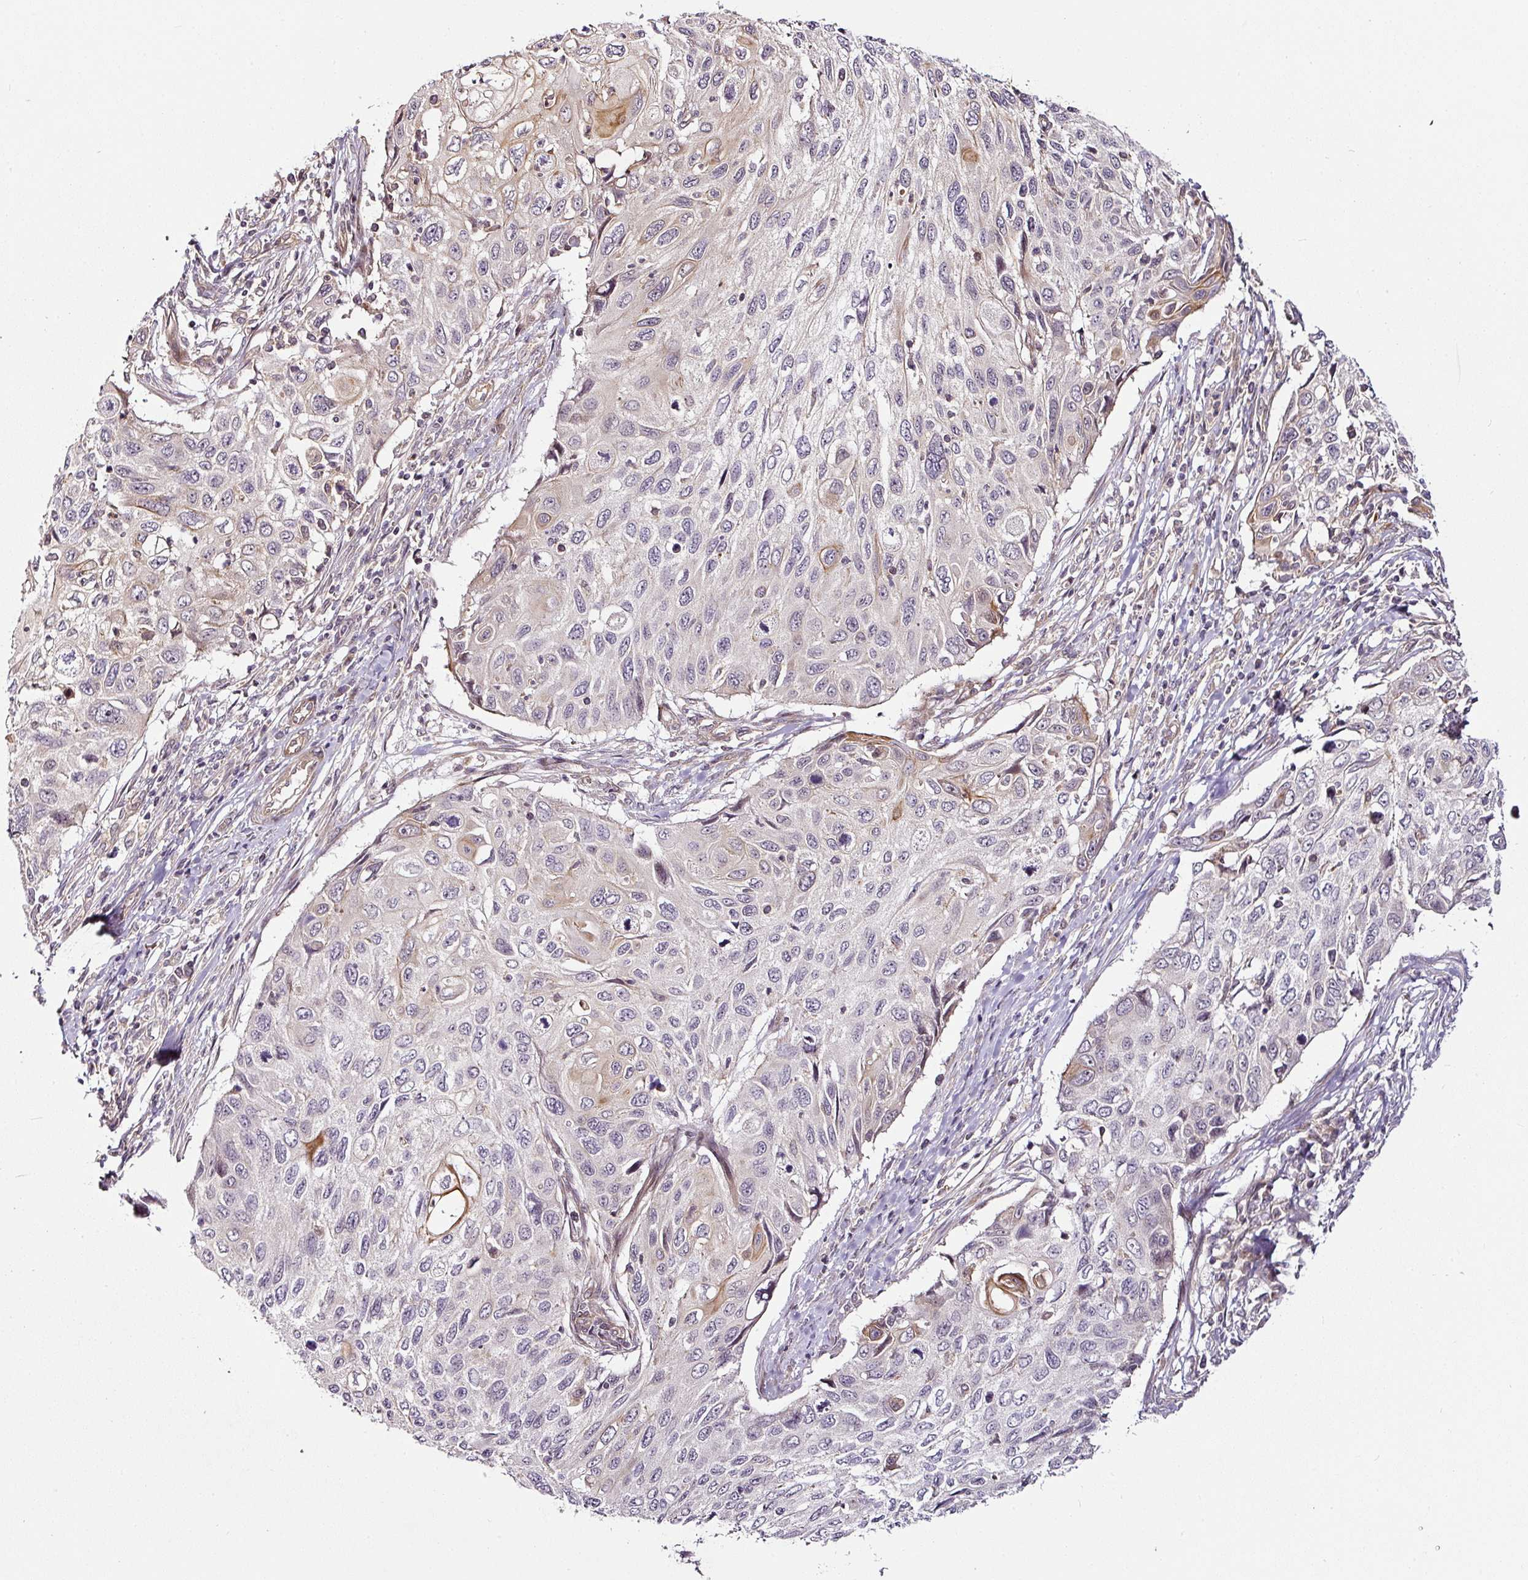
{"staining": {"intensity": "moderate", "quantity": "<25%", "location": "cytoplasmic/membranous"}, "tissue": "cervical cancer", "cell_type": "Tumor cells", "image_type": "cancer", "snomed": [{"axis": "morphology", "description": "Squamous cell carcinoma, NOS"}, {"axis": "topography", "description": "Cervix"}], "caption": "High-magnification brightfield microscopy of cervical cancer (squamous cell carcinoma) stained with DAB (3,3'-diaminobenzidine) (brown) and counterstained with hematoxylin (blue). tumor cells exhibit moderate cytoplasmic/membranous staining is appreciated in approximately<25% of cells.", "gene": "DCAF13", "patient": {"sex": "female", "age": 70}}